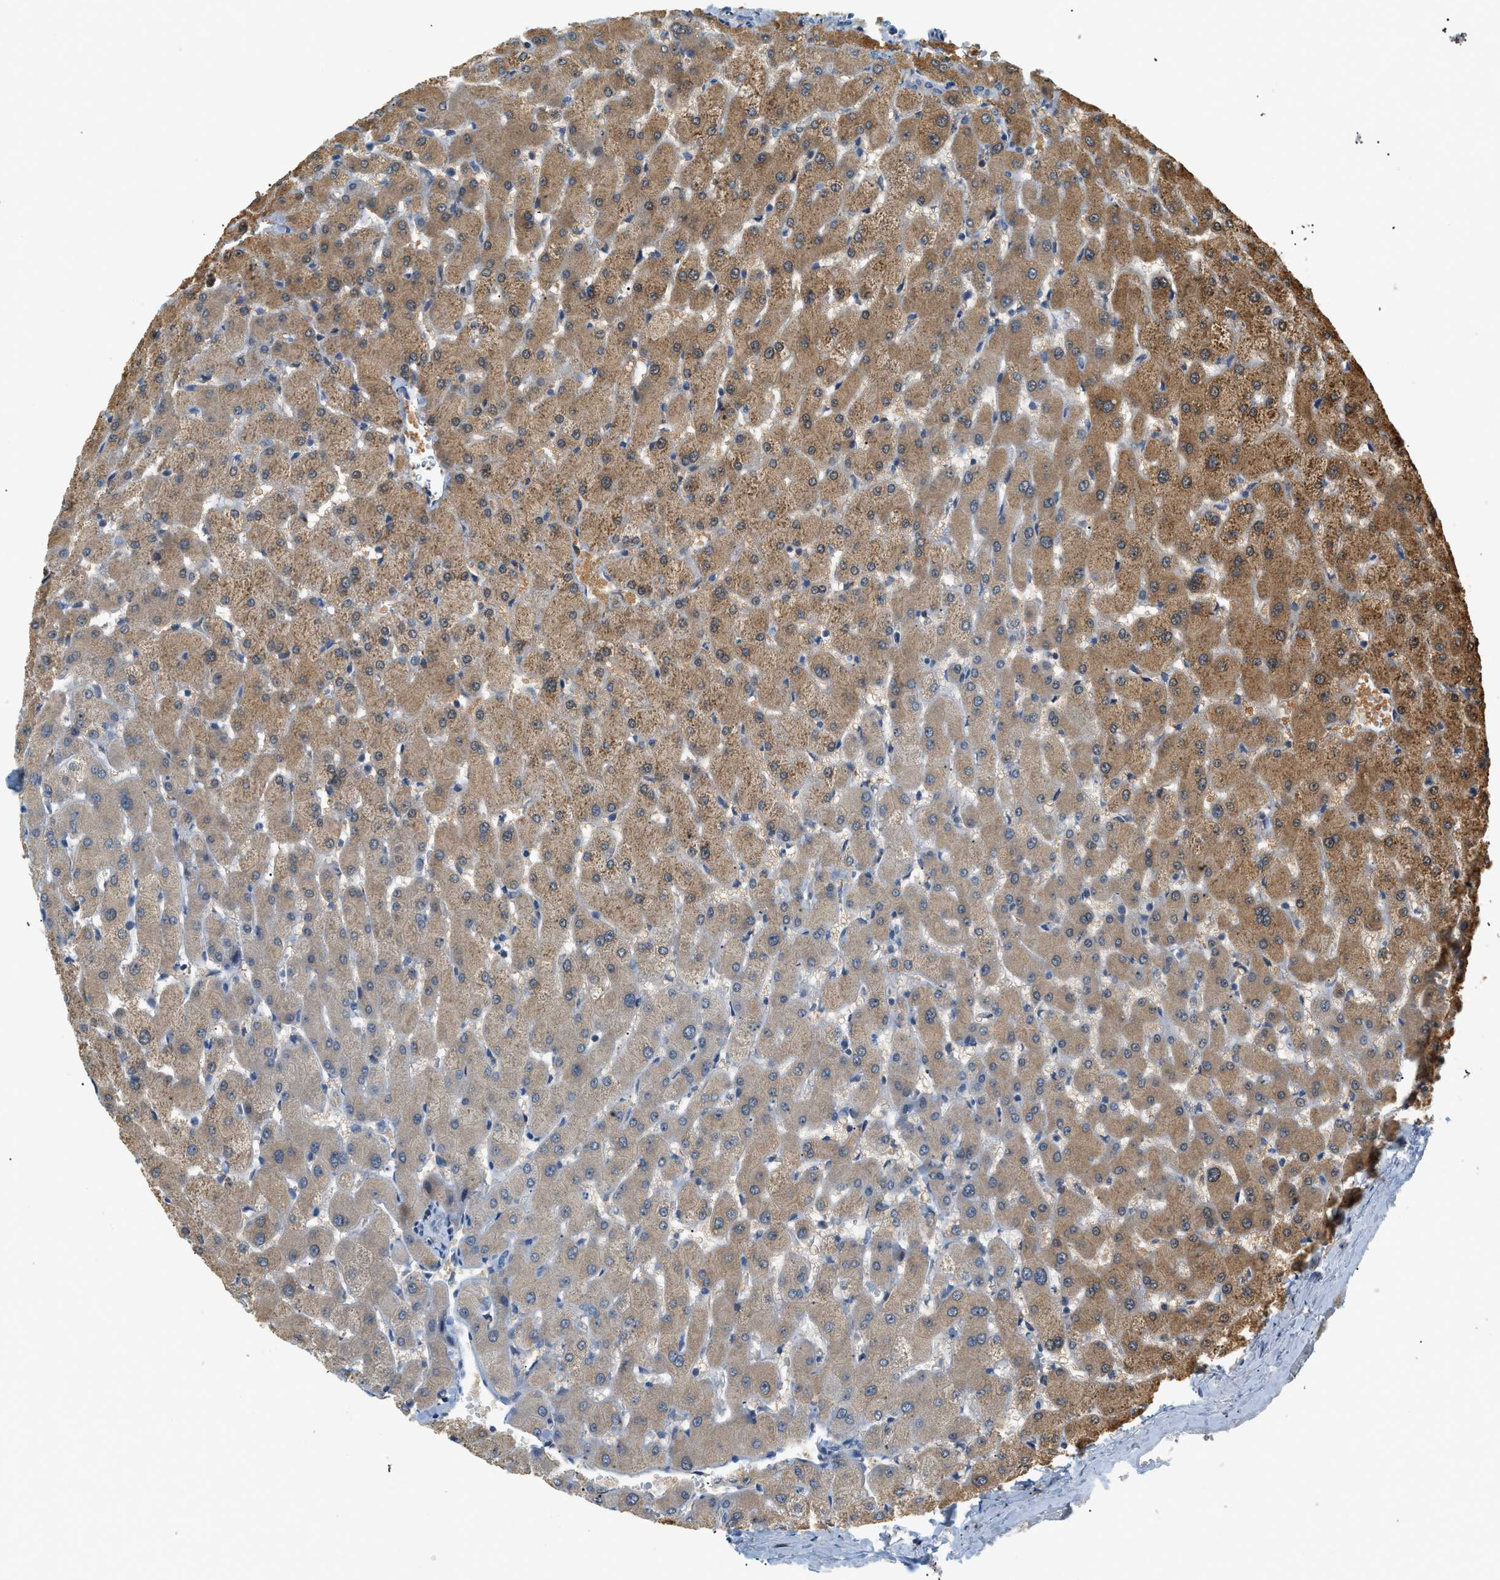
{"staining": {"intensity": "negative", "quantity": "none", "location": "none"}, "tissue": "liver", "cell_type": "Cholangiocytes", "image_type": "normal", "snomed": [{"axis": "morphology", "description": "Normal tissue, NOS"}, {"axis": "topography", "description": "Liver"}], "caption": "Liver stained for a protein using immunohistochemistry exhibits no expression cholangiocytes.", "gene": "PIGG", "patient": {"sex": "female", "age": 63}}